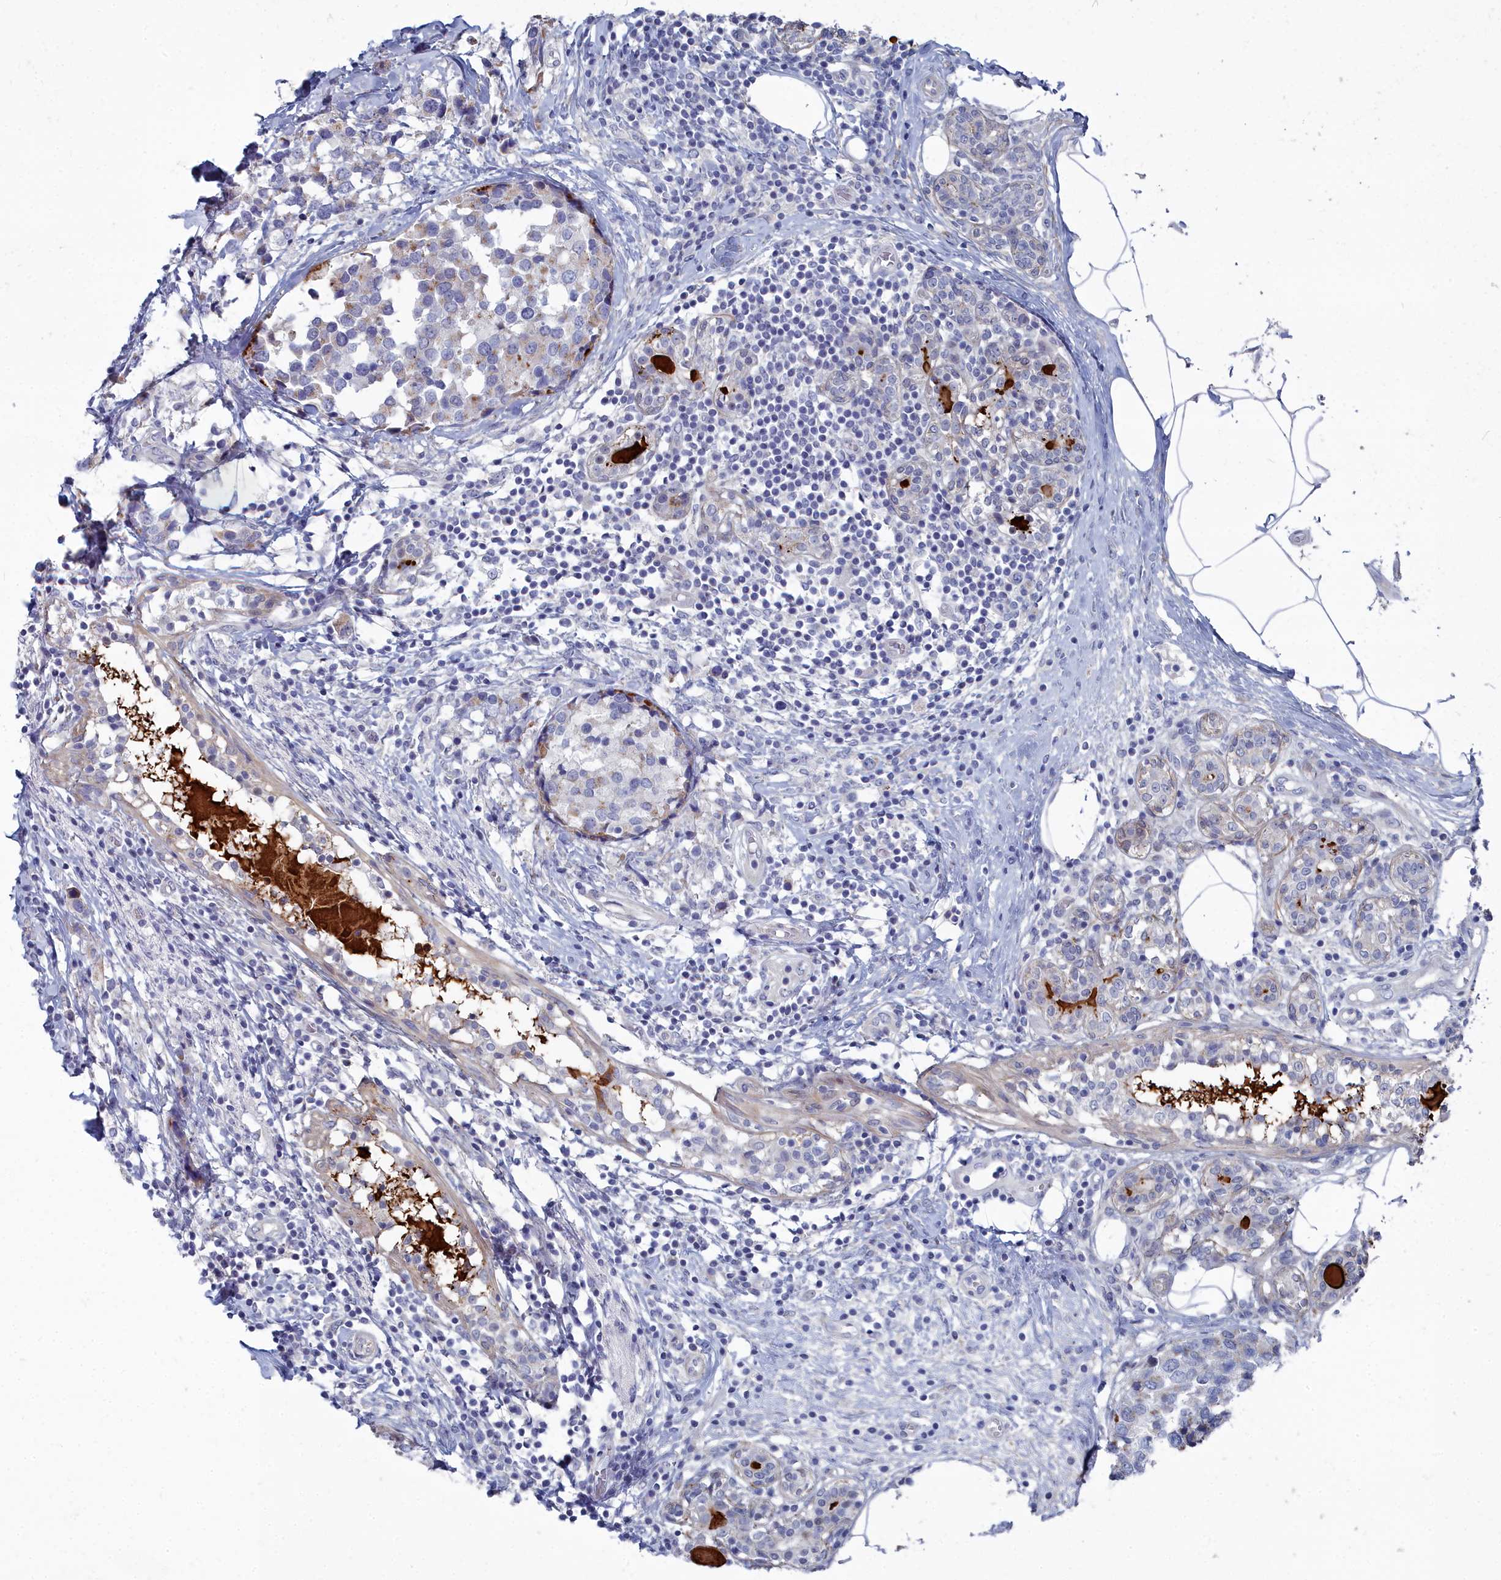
{"staining": {"intensity": "negative", "quantity": "none", "location": "none"}, "tissue": "breast cancer", "cell_type": "Tumor cells", "image_type": "cancer", "snomed": [{"axis": "morphology", "description": "Lobular carcinoma"}, {"axis": "topography", "description": "Breast"}], "caption": "Lobular carcinoma (breast) was stained to show a protein in brown. There is no significant expression in tumor cells.", "gene": "SHISAL2A", "patient": {"sex": "female", "age": 59}}